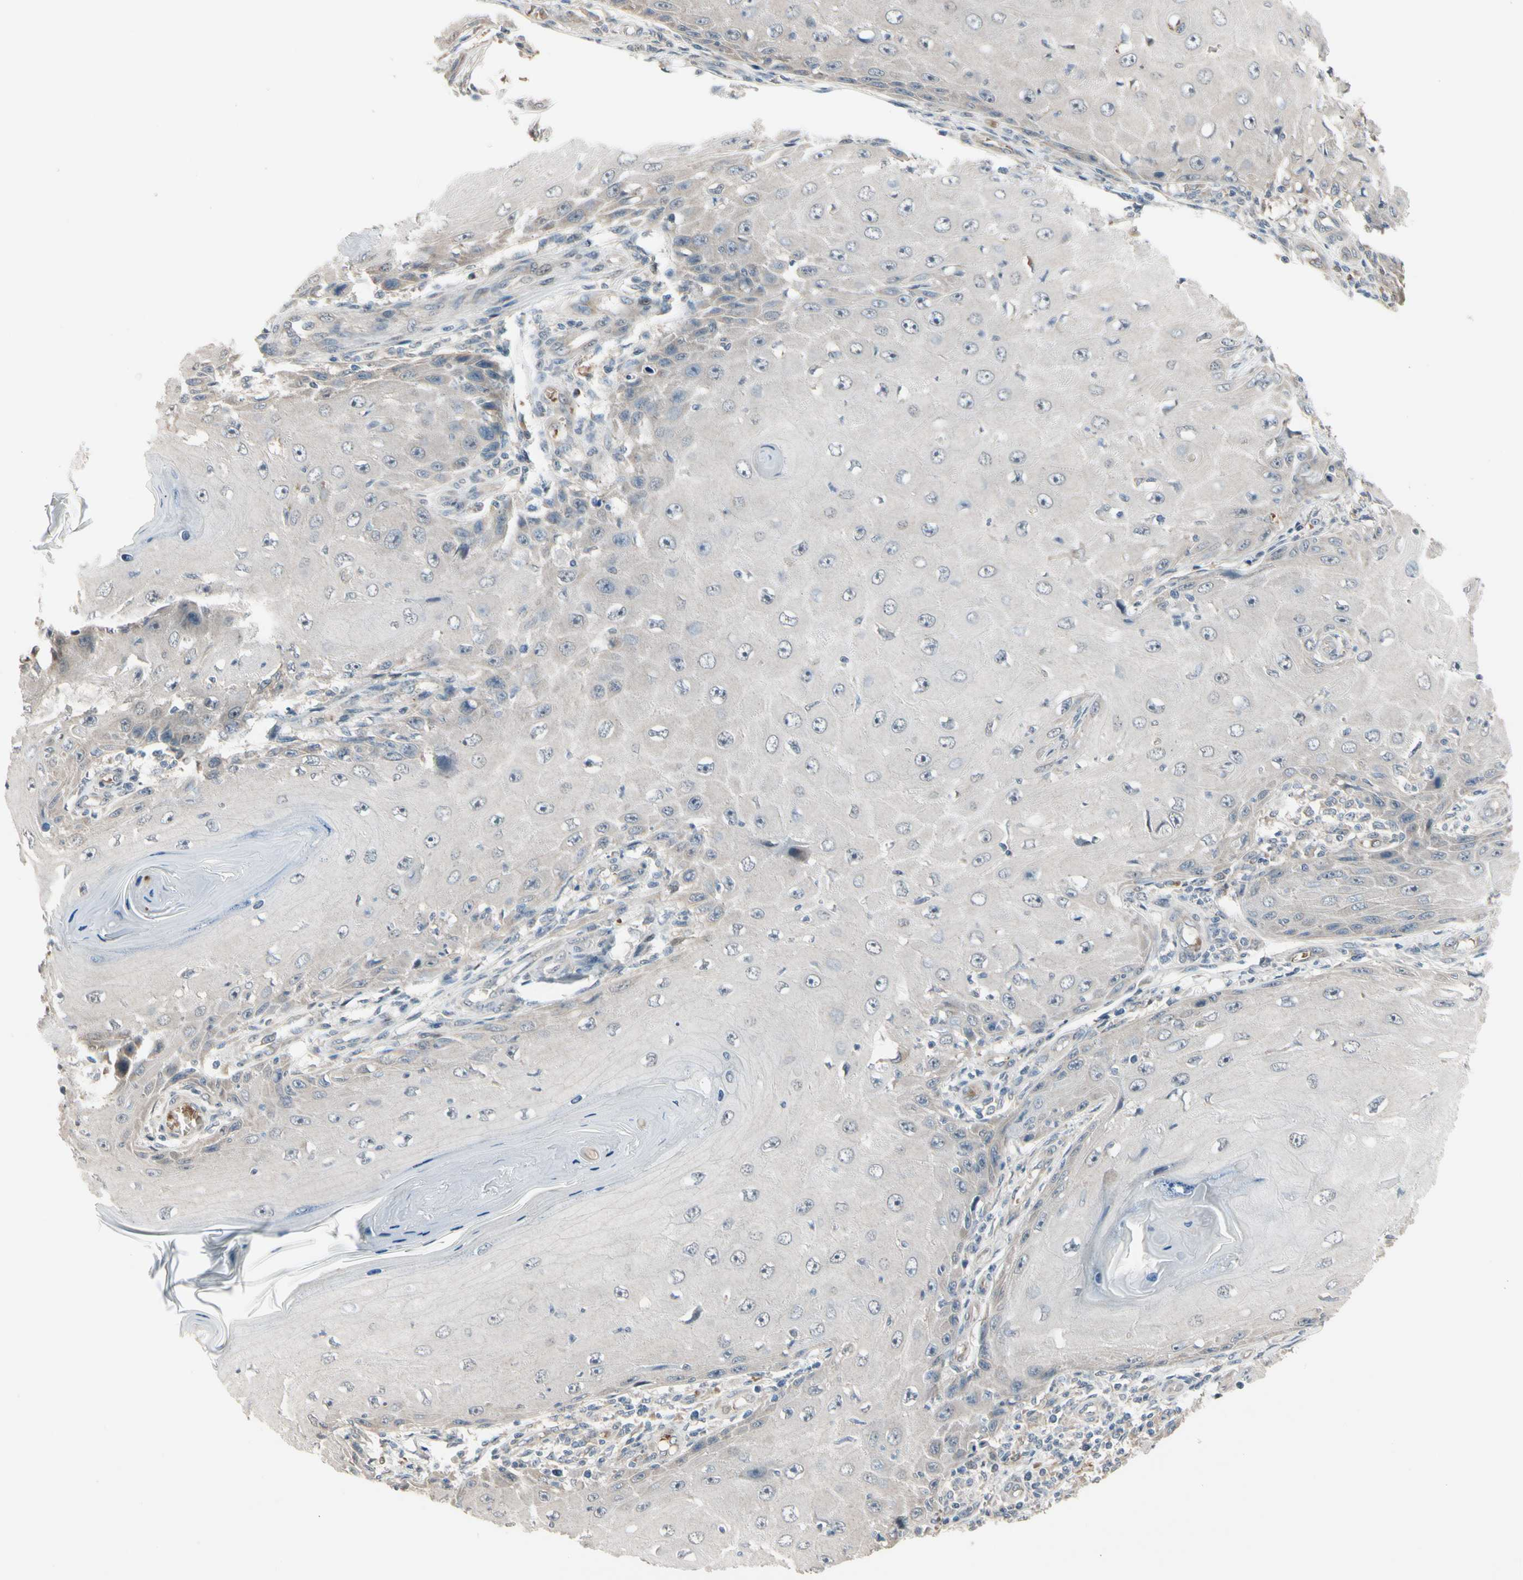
{"staining": {"intensity": "weak", "quantity": "<25%", "location": "cytoplasmic/membranous"}, "tissue": "skin cancer", "cell_type": "Tumor cells", "image_type": "cancer", "snomed": [{"axis": "morphology", "description": "Squamous cell carcinoma, NOS"}, {"axis": "topography", "description": "Skin"}], "caption": "Immunohistochemical staining of skin cancer exhibits no significant expression in tumor cells.", "gene": "SNX29", "patient": {"sex": "female", "age": 73}}